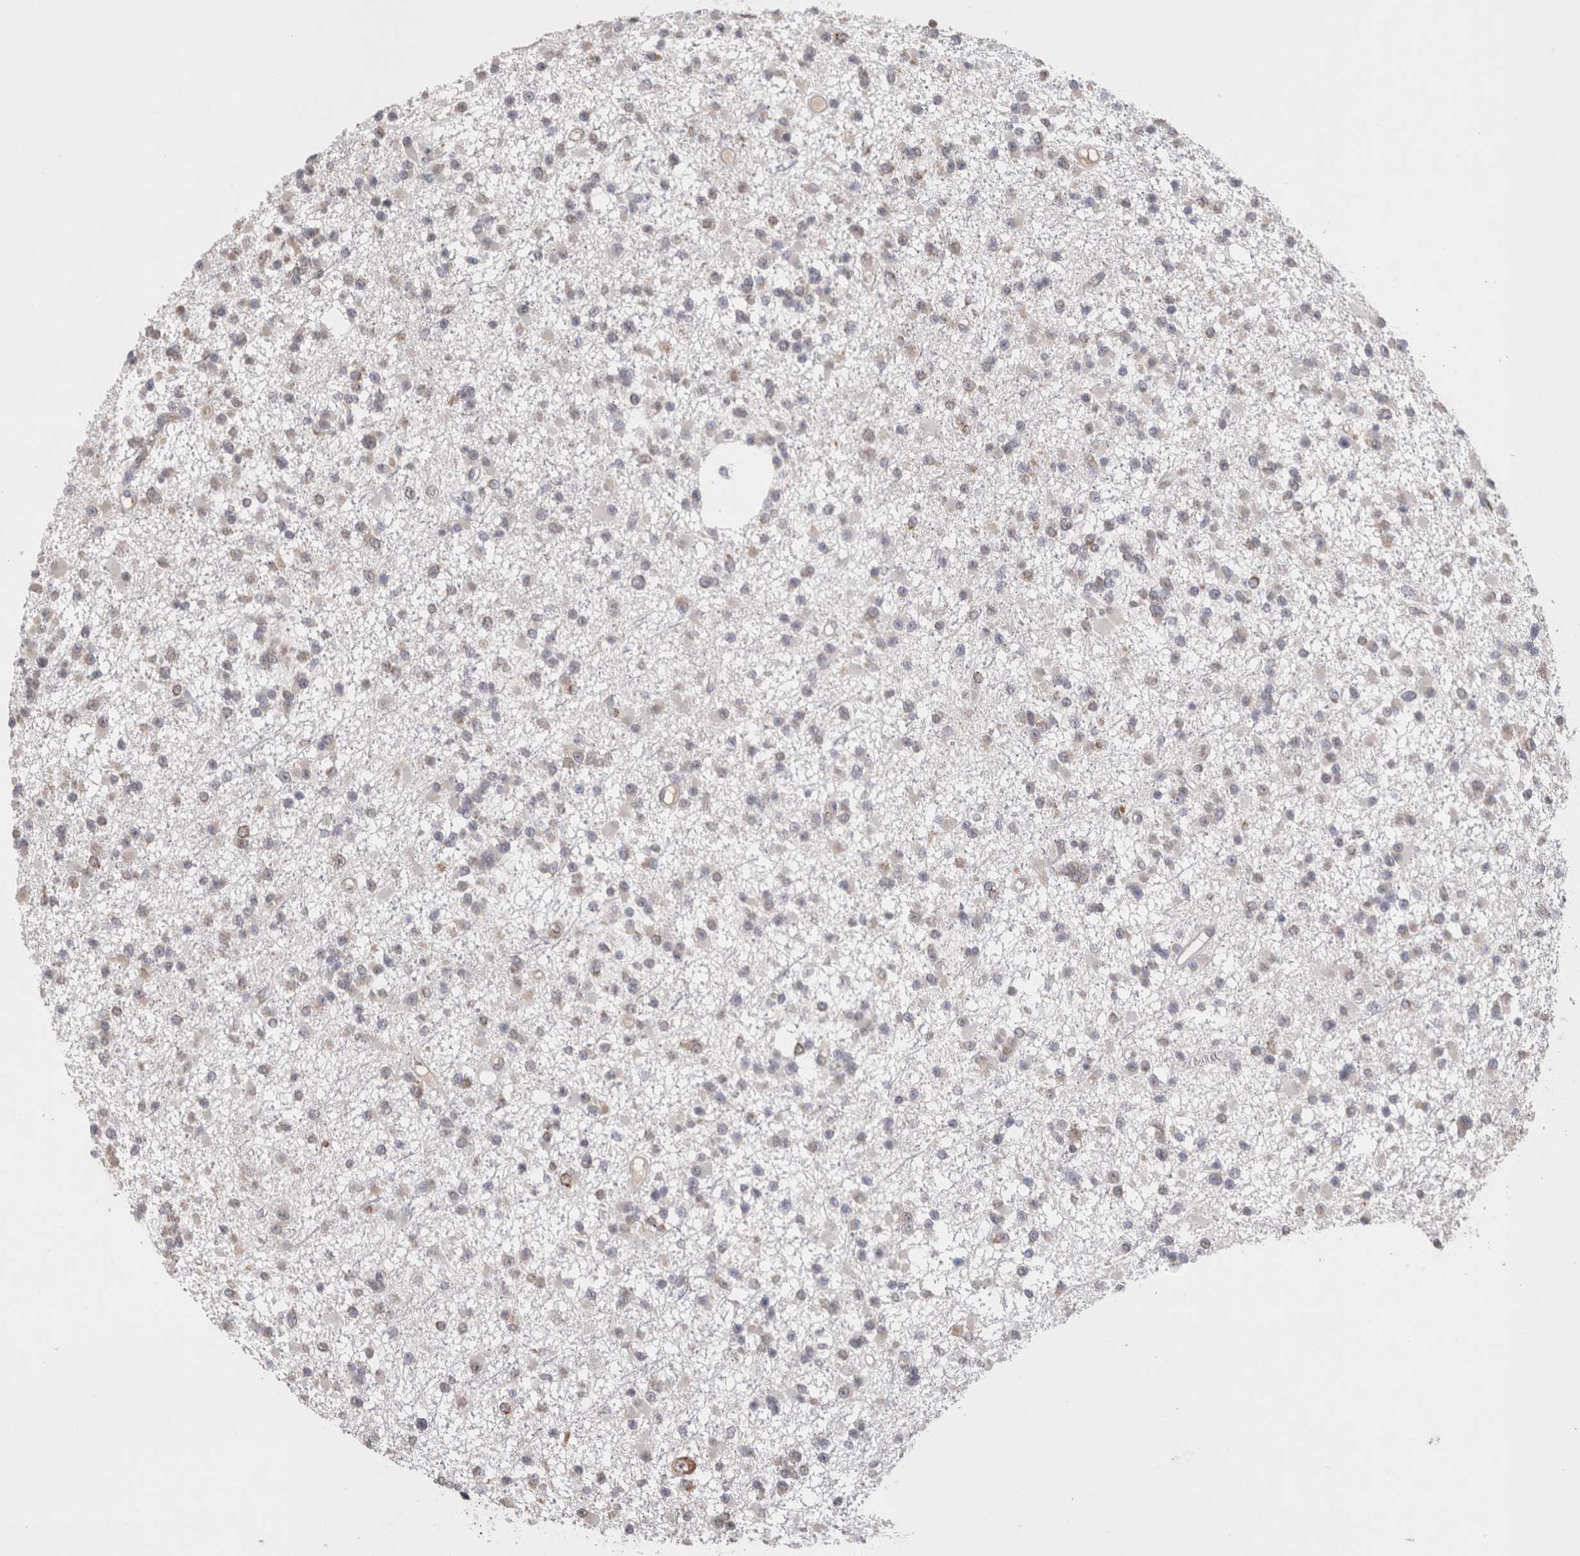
{"staining": {"intensity": "weak", "quantity": "<25%", "location": "cytoplasmic/membranous"}, "tissue": "glioma", "cell_type": "Tumor cells", "image_type": "cancer", "snomed": [{"axis": "morphology", "description": "Glioma, malignant, Low grade"}, {"axis": "topography", "description": "Brain"}], "caption": "The photomicrograph exhibits no significant expression in tumor cells of glioma.", "gene": "NOMO1", "patient": {"sex": "female", "age": 22}}